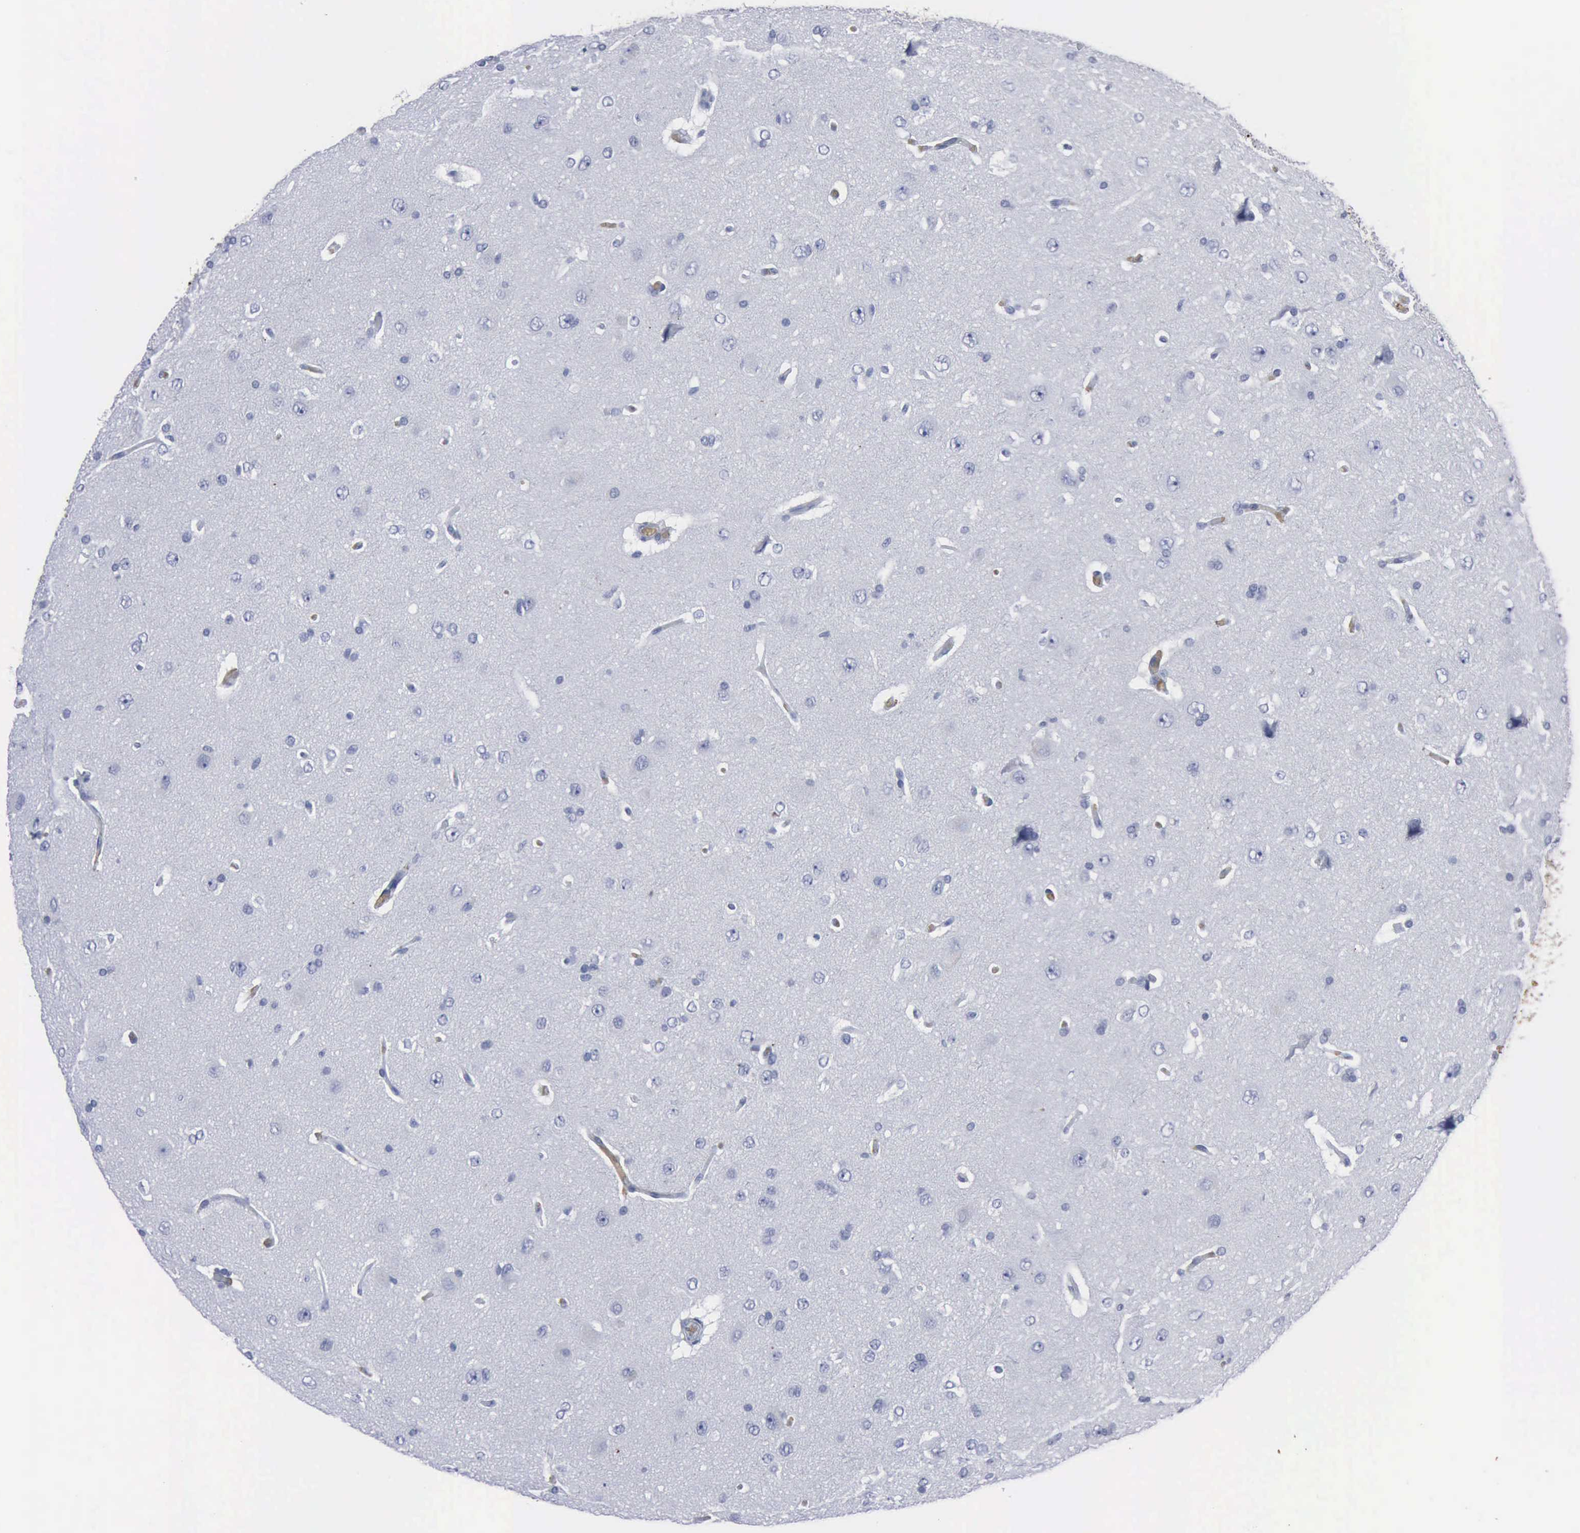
{"staining": {"intensity": "negative", "quantity": "none", "location": "none"}, "tissue": "cerebral cortex", "cell_type": "Endothelial cells", "image_type": "normal", "snomed": [{"axis": "morphology", "description": "Normal tissue, NOS"}, {"axis": "topography", "description": "Cerebral cortex"}], "caption": "There is no significant positivity in endothelial cells of cerebral cortex. (DAB (3,3'-diaminobenzidine) immunohistochemistry visualized using brightfield microscopy, high magnification).", "gene": "TGFB1", "patient": {"sex": "female", "age": 45}}